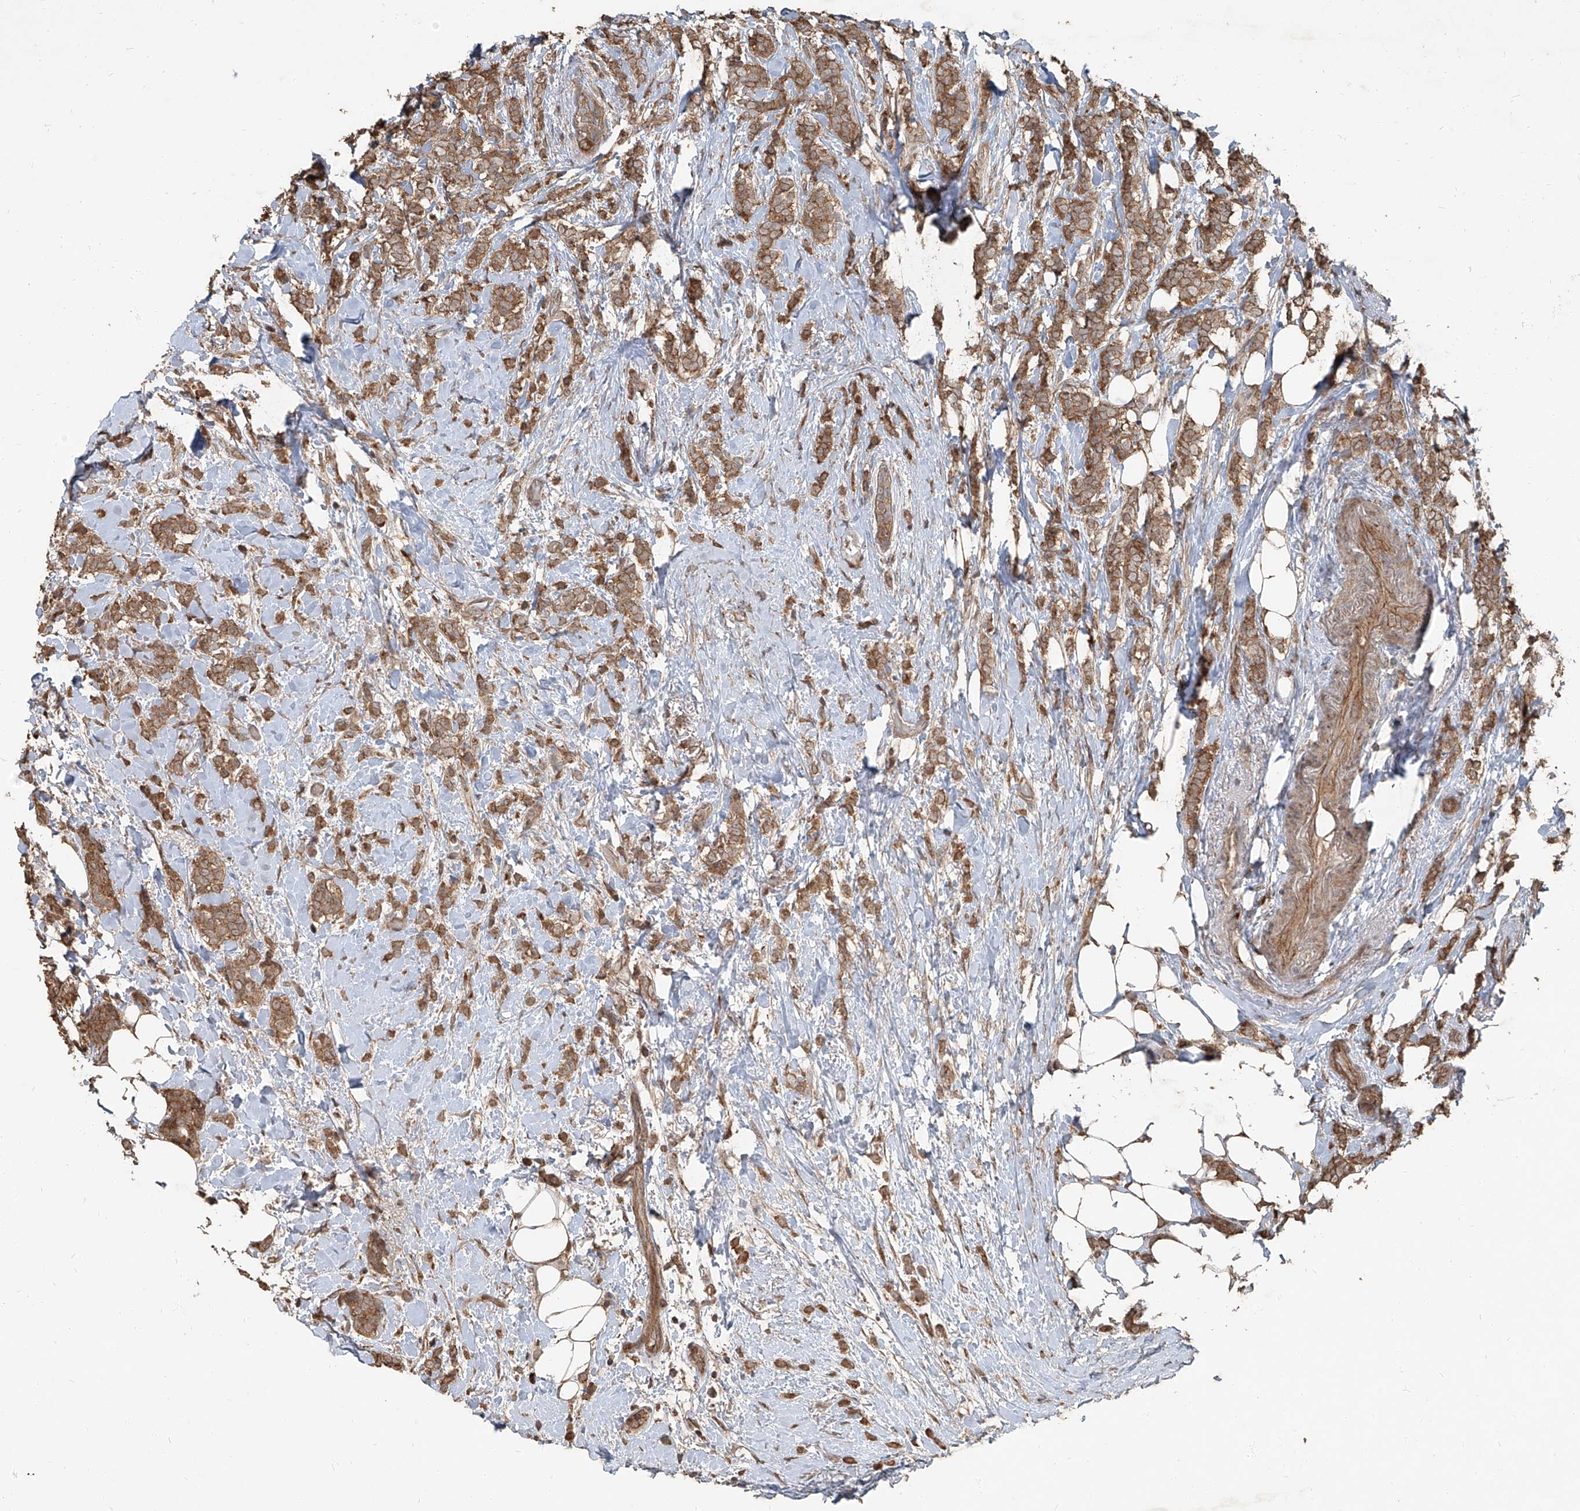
{"staining": {"intensity": "moderate", "quantity": ">75%", "location": "cytoplasmic/membranous"}, "tissue": "breast cancer", "cell_type": "Tumor cells", "image_type": "cancer", "snomed": [{"axis": "morphology", "description": "Lobular carcinoma"}, {"axis": "topography", "description": "Breast"}], "caption": "Protein staining displays moderate cytoplasmic/membranous staining in about >75% of tumor cells in breast cancer (lobular carcinoma).", "gene": "CCN1", "patient": {"sex": "female", "age": 50}}